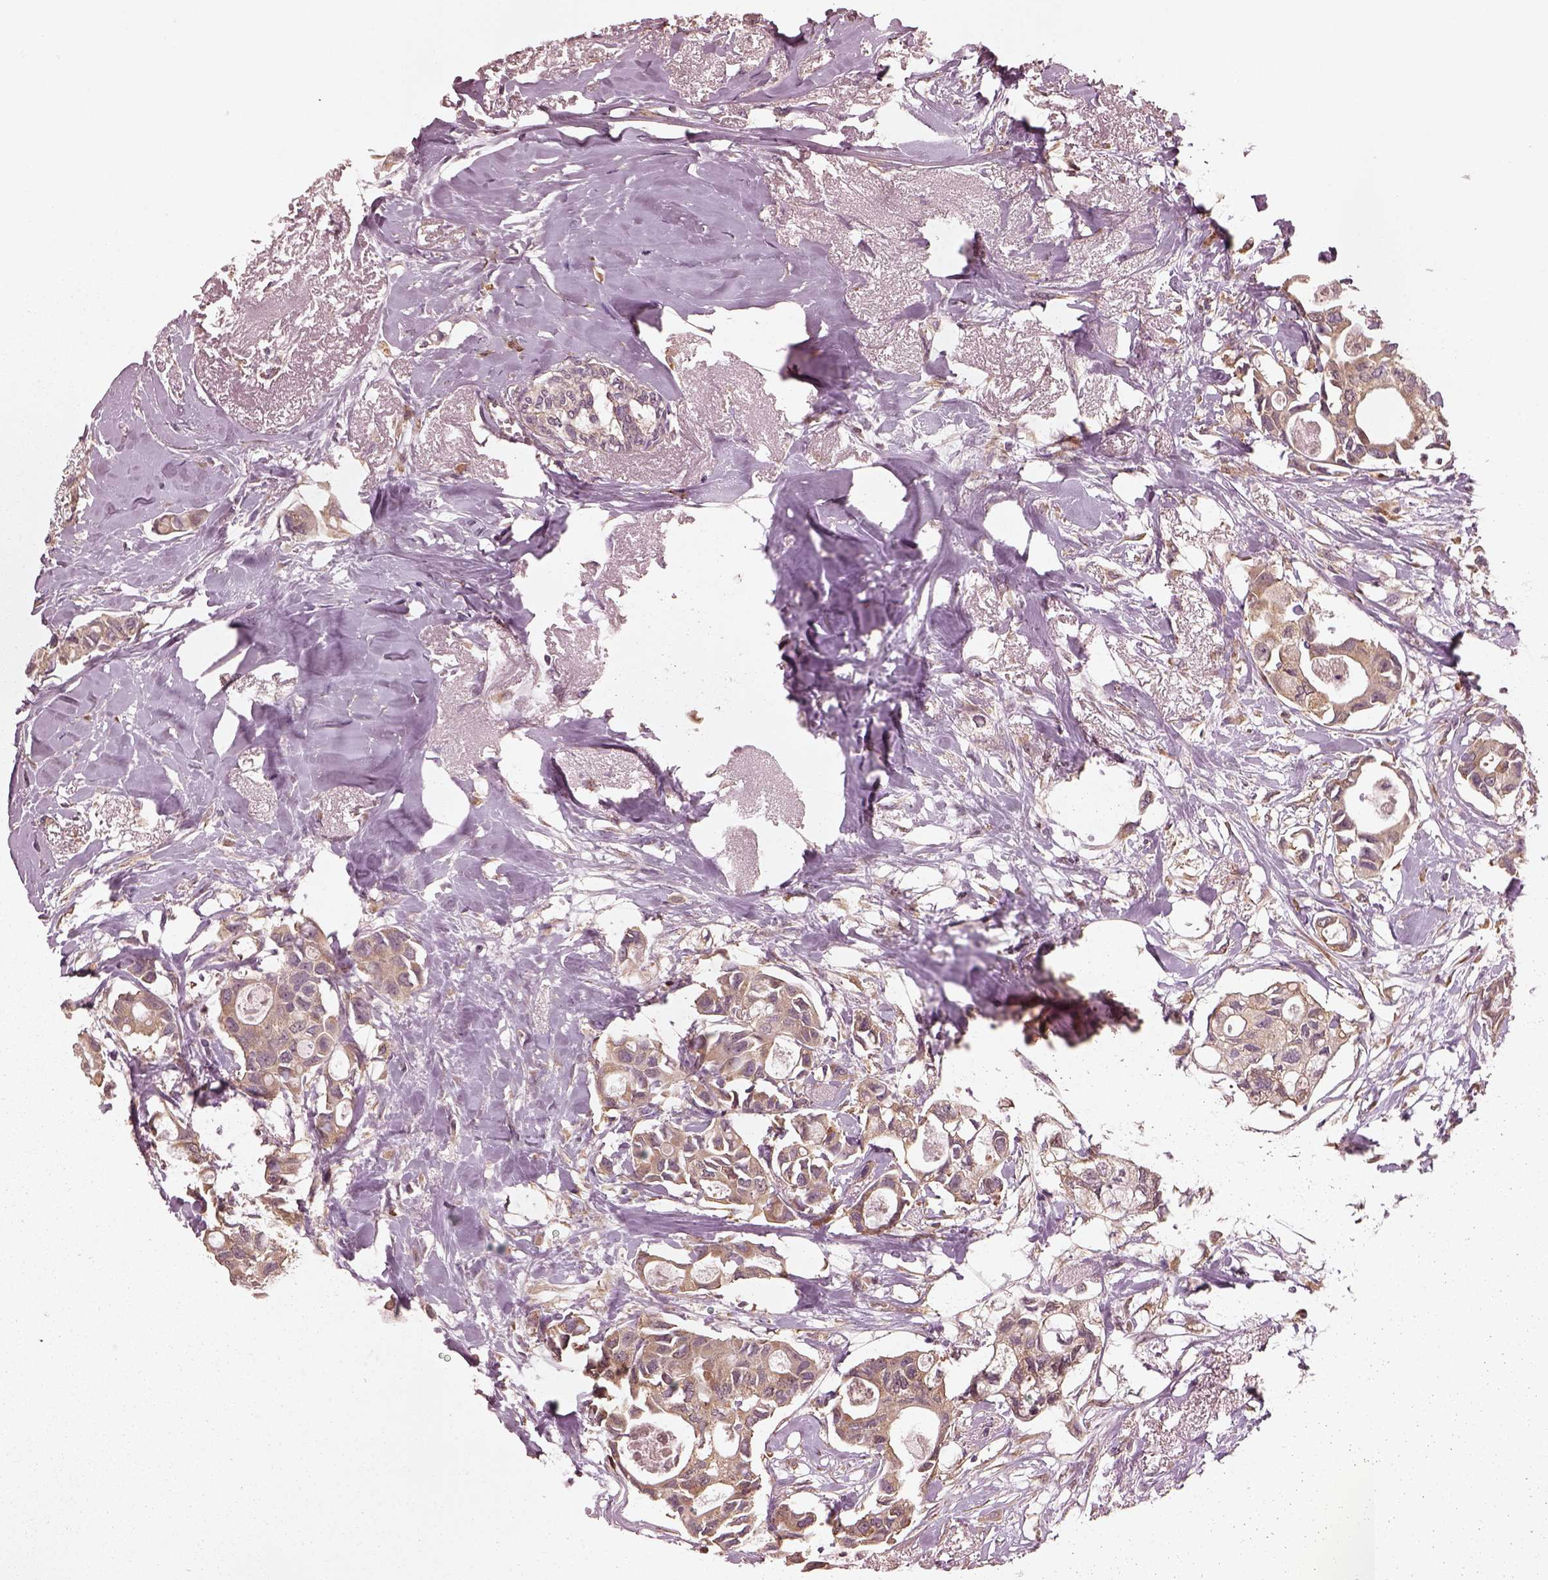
{"staining": {"intensity": "moderate", "quantity": ">75%", "location": "cytoplasmic/membranous"}, "tissue": "breast cancer", "cell_type": "Tumor cells", "image_type": "cancer", "snomed": [{"axis": "morphology", "description": "Duct carcinoma"}, {"axis": "topography", "description": "Breast"}], "caption": "Breast cancer (invasive ductal carcinoma) stained with DAB (3,3'-diaminobenzidine) immunohistochemistry shows medium levels of moderate cytoplasmic/membranous expression in approximately >75% of tumor cells.", "gene": "RPS5", "patient": {"sex": "female", "age": 83}}